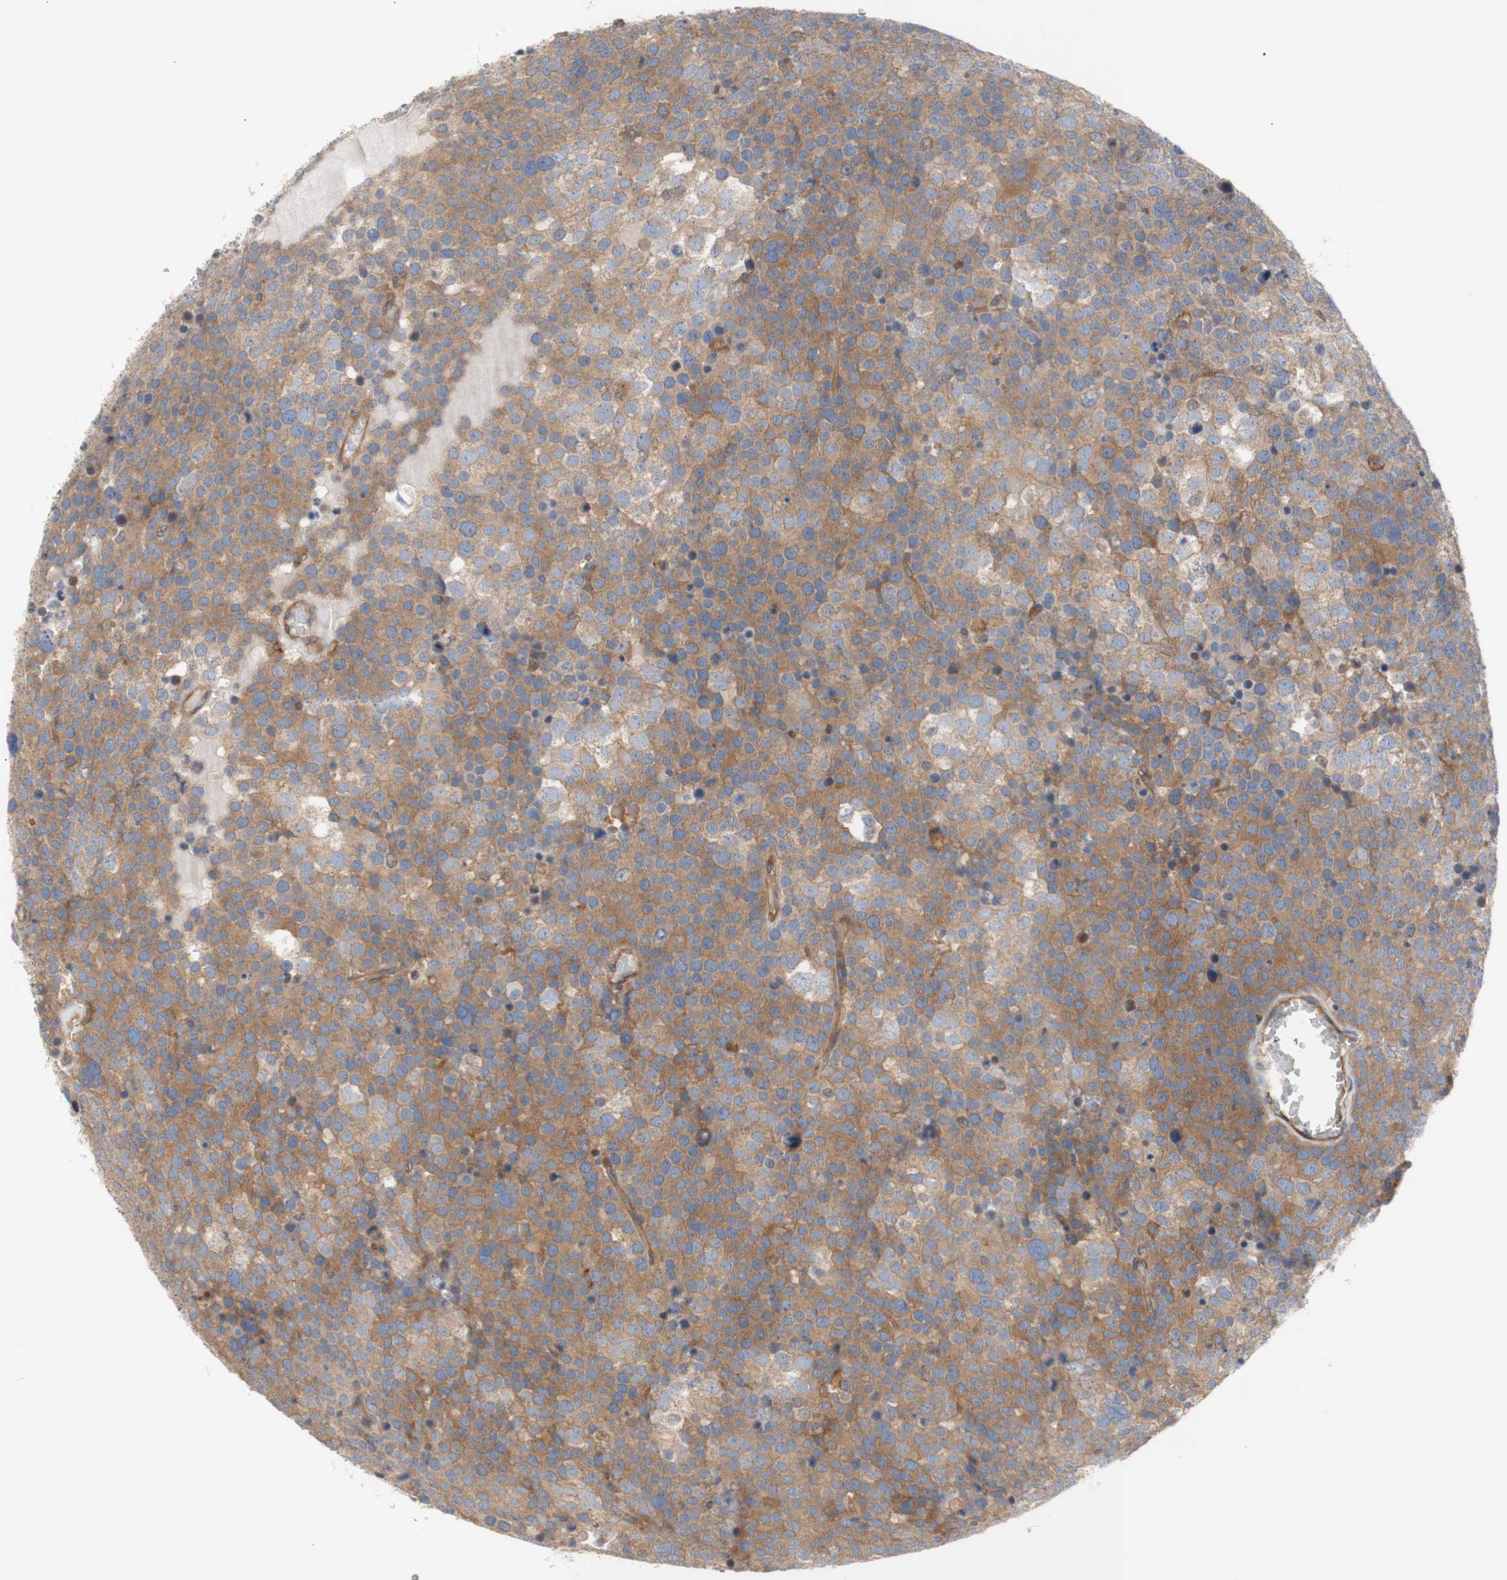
{"staining": {"intensity": "moderate", "quantity": "25%-75%", "location": "cytoplasmic/membranous"}, "tissue": "testis cancer", "cell_type": "Tumor cells", "image_type": "cancer", "snomed": [{"axis": "morphology", "description": "Seminoma, NOS"}, {"axis": "topography", "description": "Testis"}], "caption": "Immunohistochemical staining of seminoma (testis) demonstrates moderate cytoplasmic/membranous protein expression in about 25%-75% of tumor cells.", "gene": "IKBKG", "patient": {"sex": "male", "age": 71}}